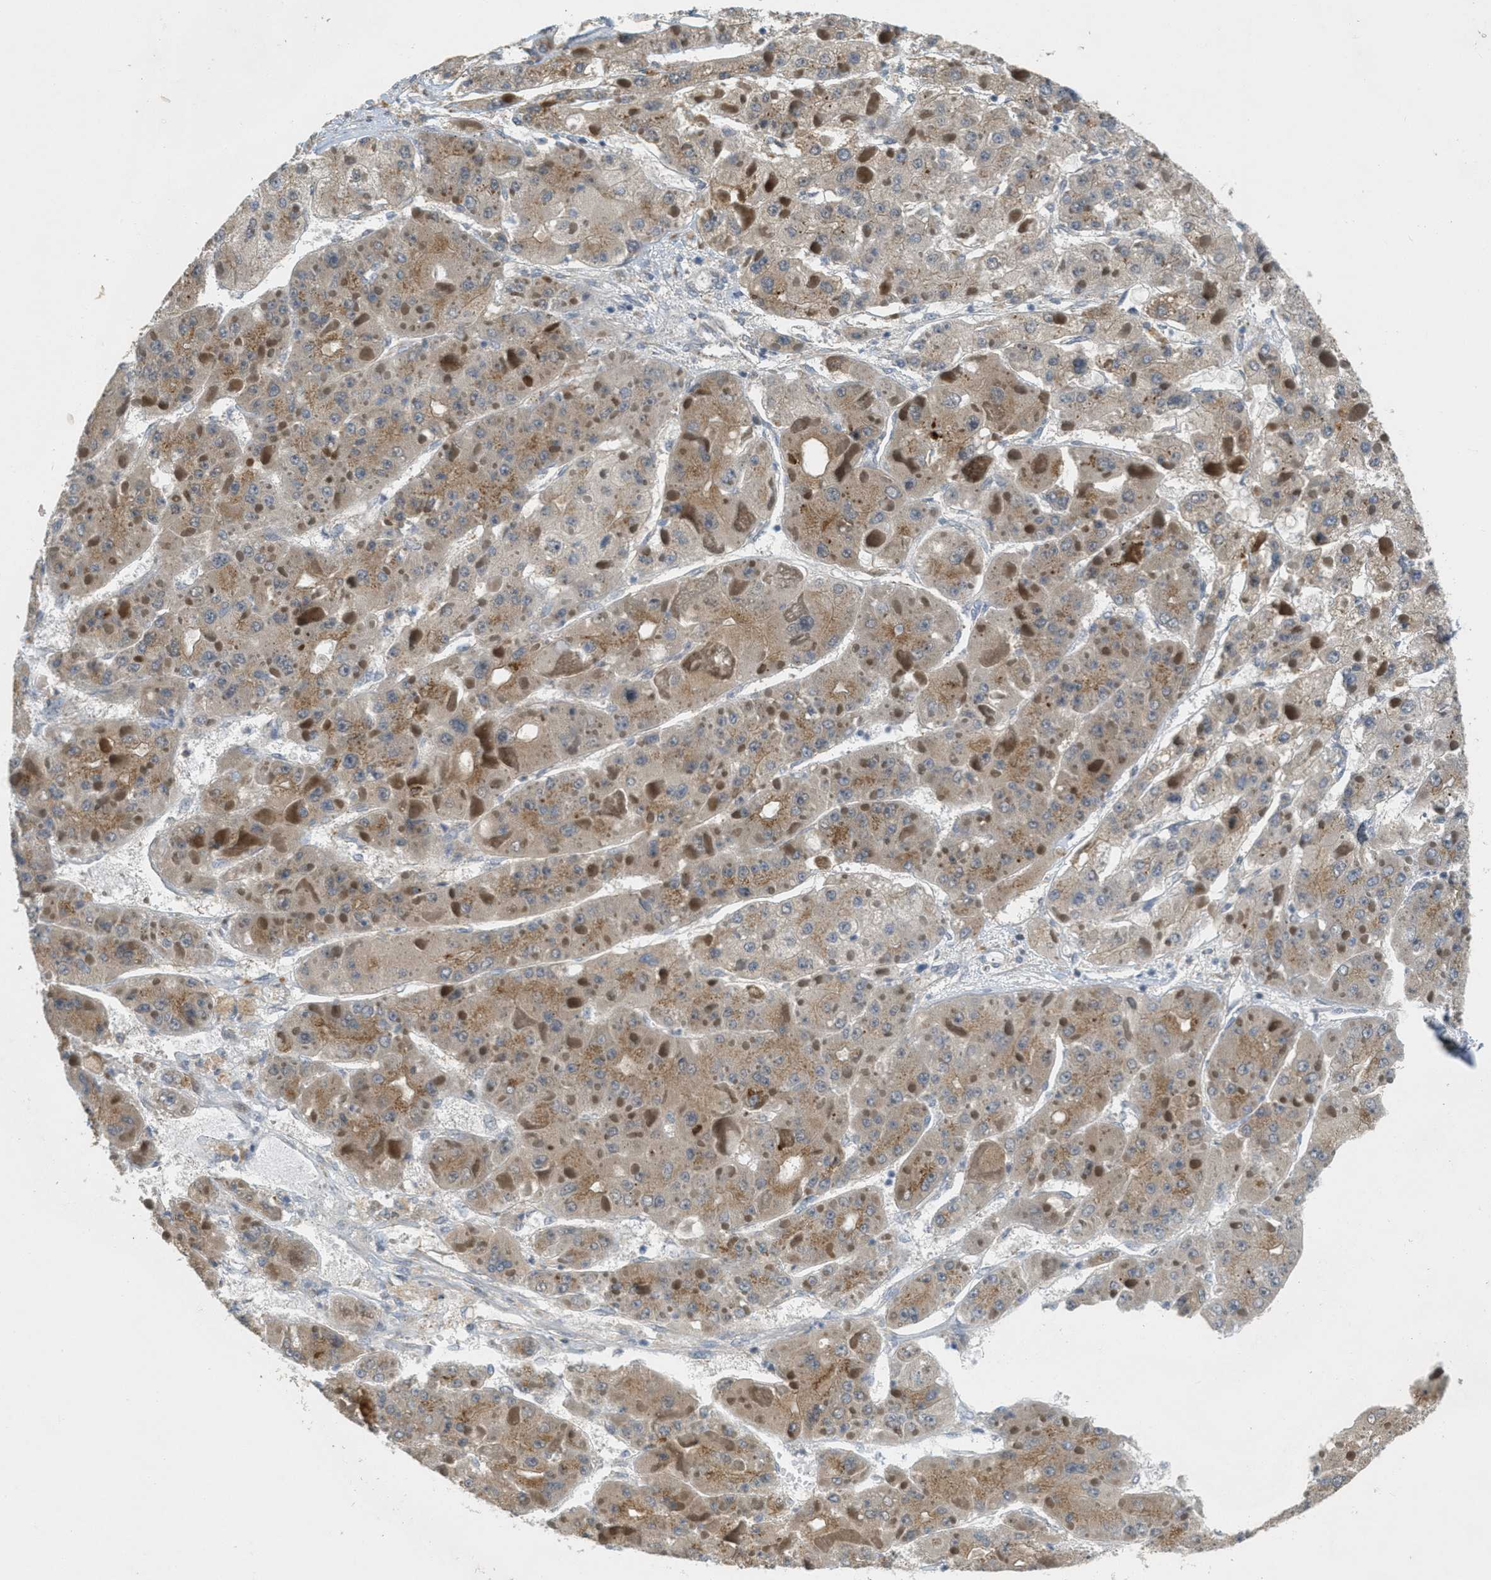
{"staining": {"intensity": "moderate", "quantity": ">75%", "location": "cytoplasmic/membranous"}, "tissue": "liver cancer", "cell_type": "Tumor cells", "image_type": "cancer", "snomed": [{"axis": "morphology", "description": "Carcinoma, Hepatocellular, NOS"}, {"axis": "topography", "description": "Liver"}], "caption": "Immunohistochemistry (IHC) photomicrograph of liver cancer (hepatocellular carcinoma) stained for a protein (brown), which displays medium levels of moderate cytoplasmic/membranous positivity in about >75% of tumor cells.", "gene": "ZFPL1", "patient": {"sex": "female", "age": 73}}